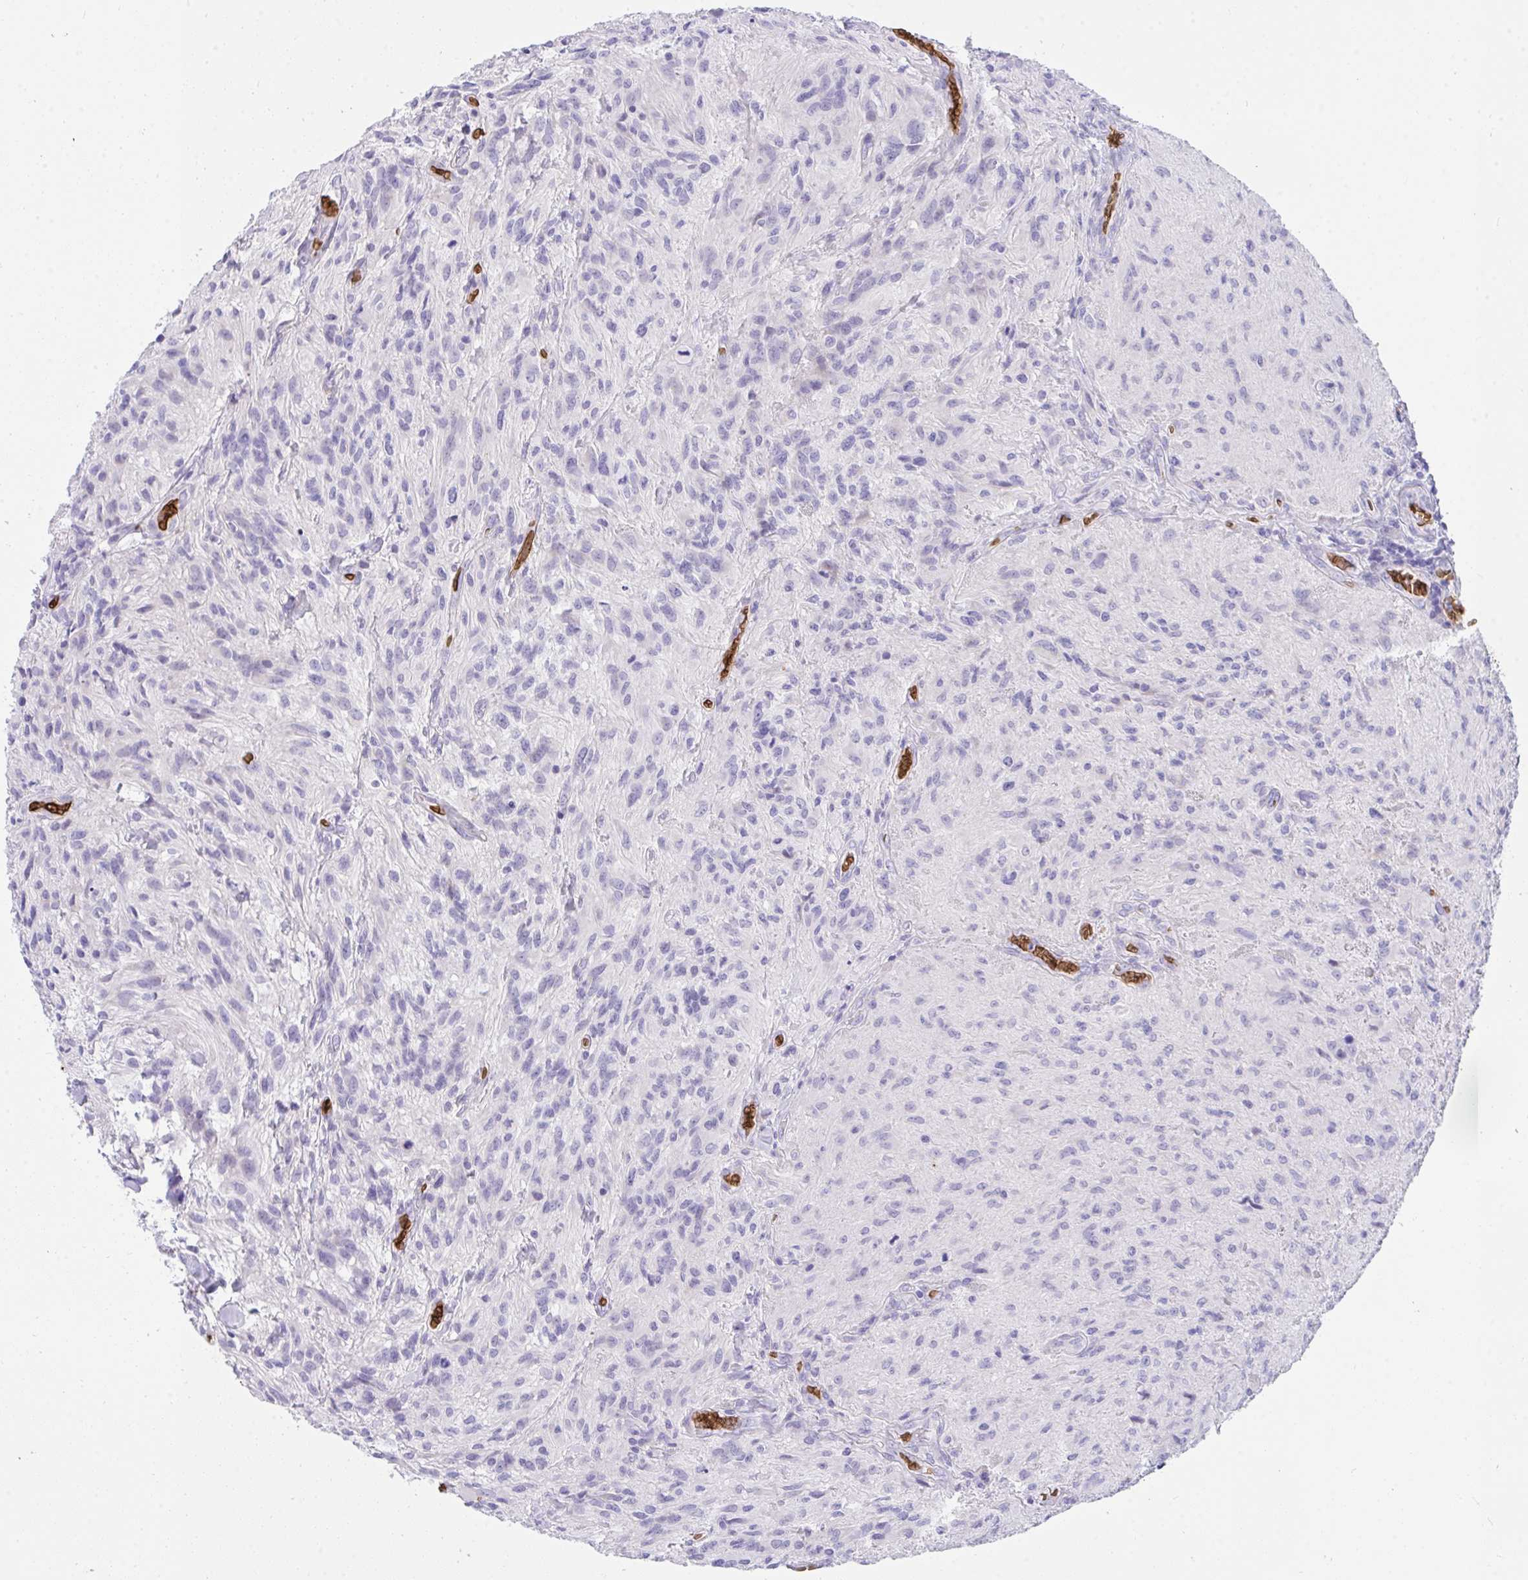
{"staining": {"intensity": "negative", "quantity": "none", "location": "none"}, "tissue": "glioma", "cell_type": "Tumor cells", "image_type": "cancer", "snomed": [{"axis": "morphology", "description": "Glioma, malignant, High grade"}, {"axis": "topography", "description": "Brain"}], "caption": "Human glioma stained for a protein using immunohistochemistry (IHC) shows no expression in tumor cells.", "gene": "ANK1", "patient": {"sex": "male", "age": 47}}